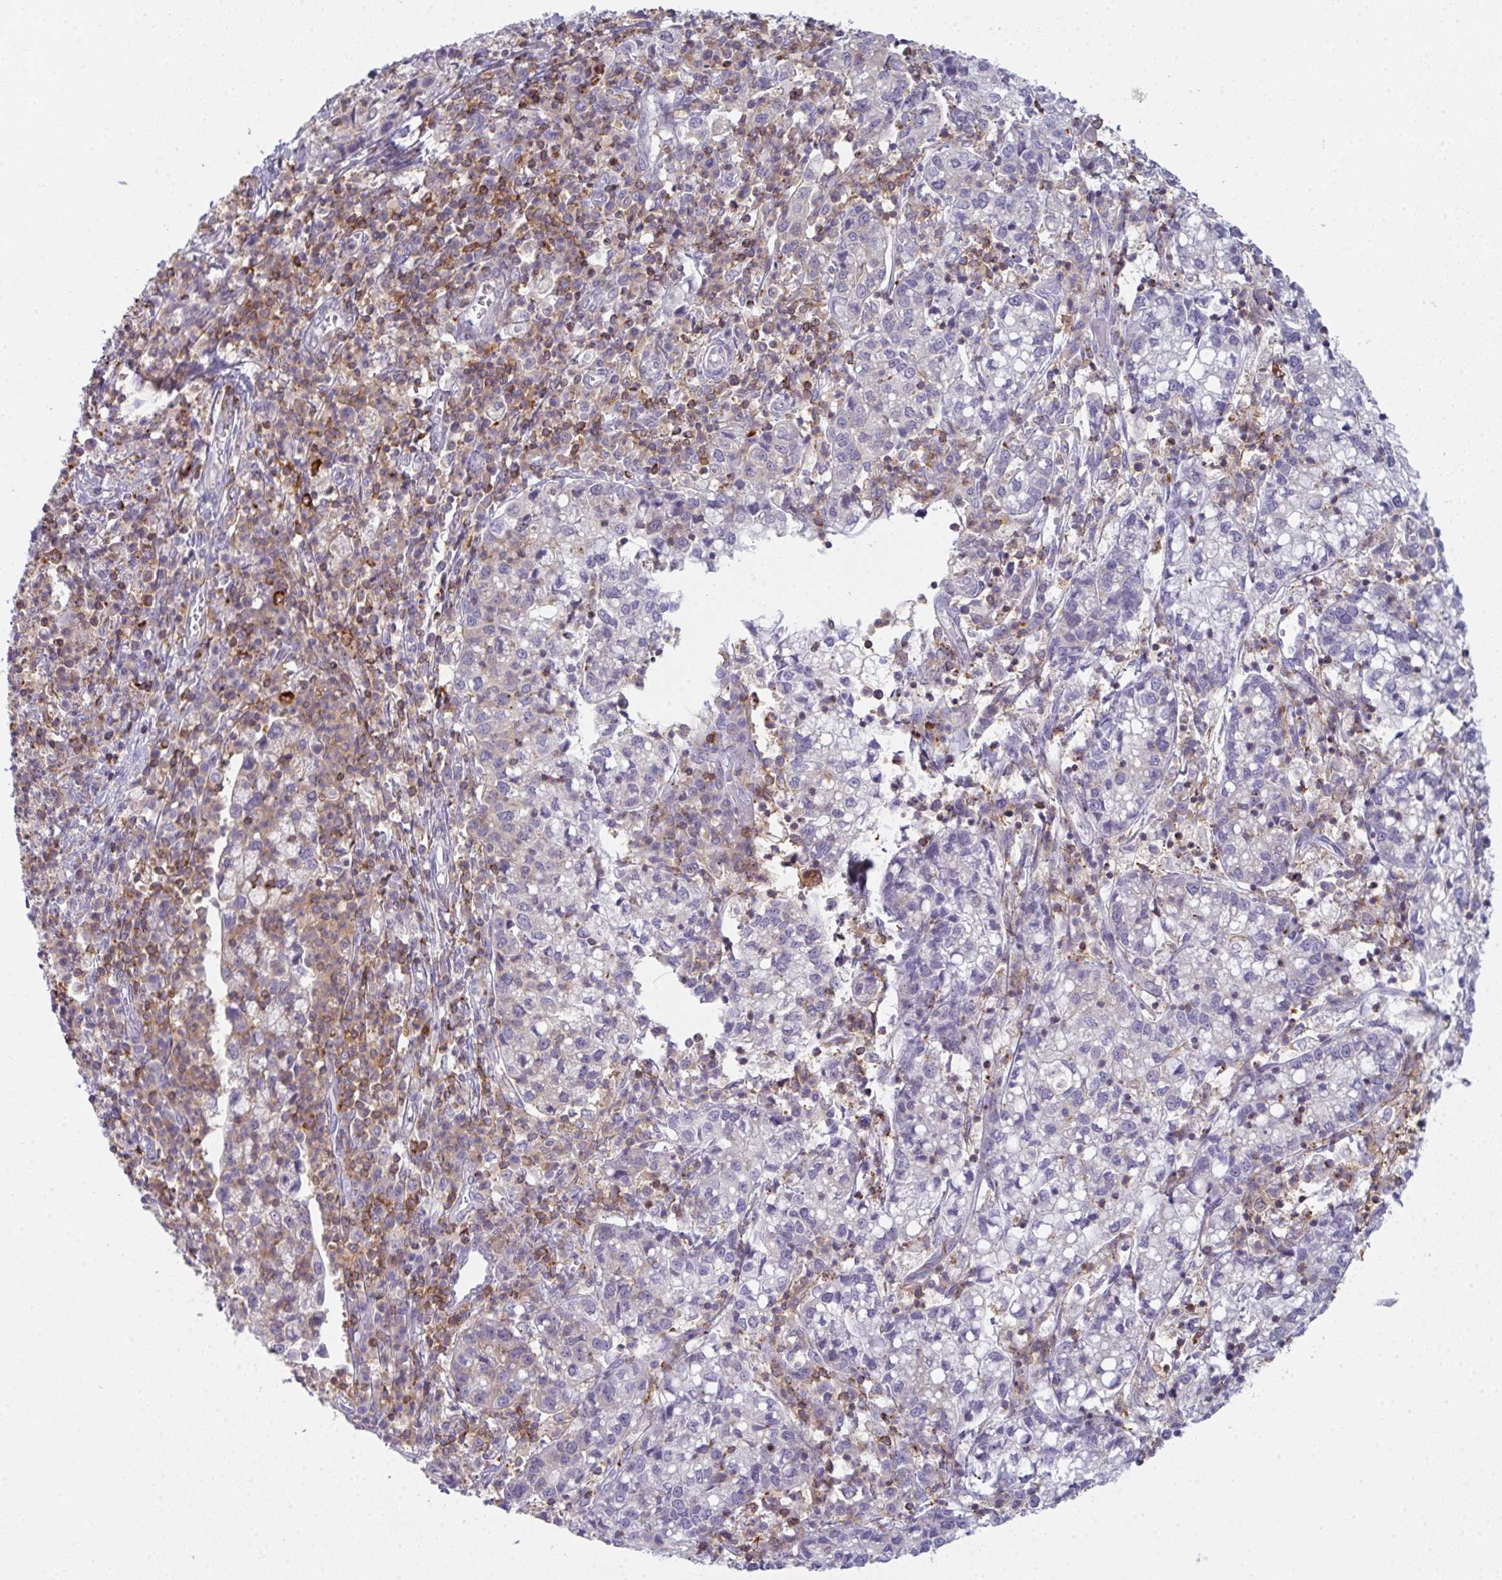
{"staining": {"intensity": "negative", "quantity": "none", "location": "none"}, "tissue": "cervical cancer", "cell_type": "Tumor cells", "image_type": "cancer", "snomed": [{"axis": "morphology", "description": "Normal tissue, NOS"}, {"axis": "morphology", "description": "Adenocarcinoma, NOS"}, {"axis": "topography", "description": "Cervix"}], "caption": "Tumor cells show no significant protein expression in cervical cancer (adenocarcinoma).", "gene": "CD80", "patient": {"sex": "female", "age": 44}}